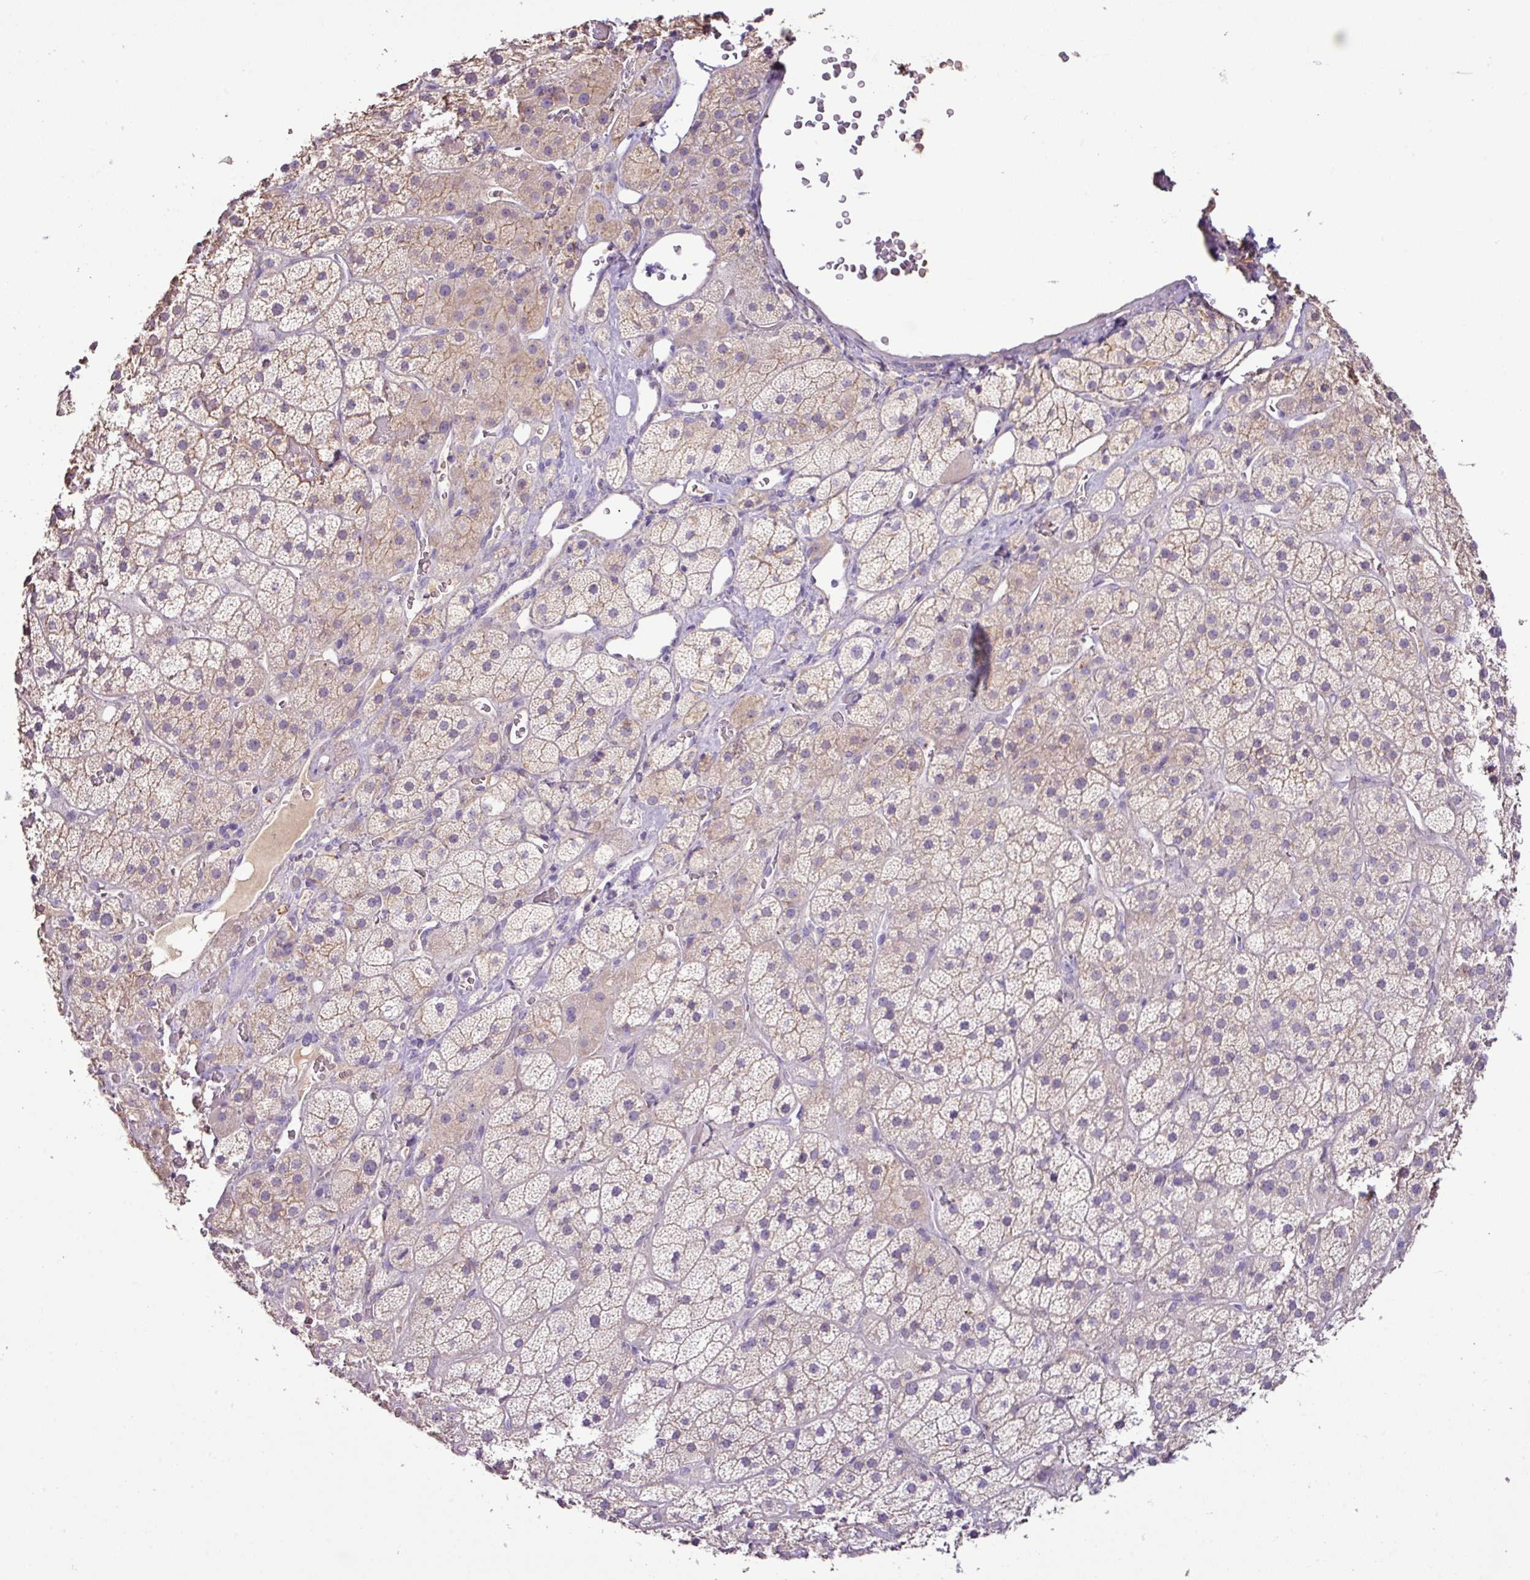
{"staining": {"intensity": "moderate", "quantity": "<25%", "location": "cytoplasmic/membranous"}, "tissue": "adrenal gland", "cell_type": "Glandular cells", "image_type": "normal", "snomed": [{"axis": "morphology", "description": "Normal tissue, NOS"}, {"axis": "topography", "description": "Adrenal gland"}], "caption": "Immunohistochemistry image of normal adrenal gland stained for a protein (brown), which shows low levels of moderate cytoplasmic/membranous staining in about <25% of glandular cells.", "gene": "AGR3", "patient": {"sex": "male", "age": 57}}